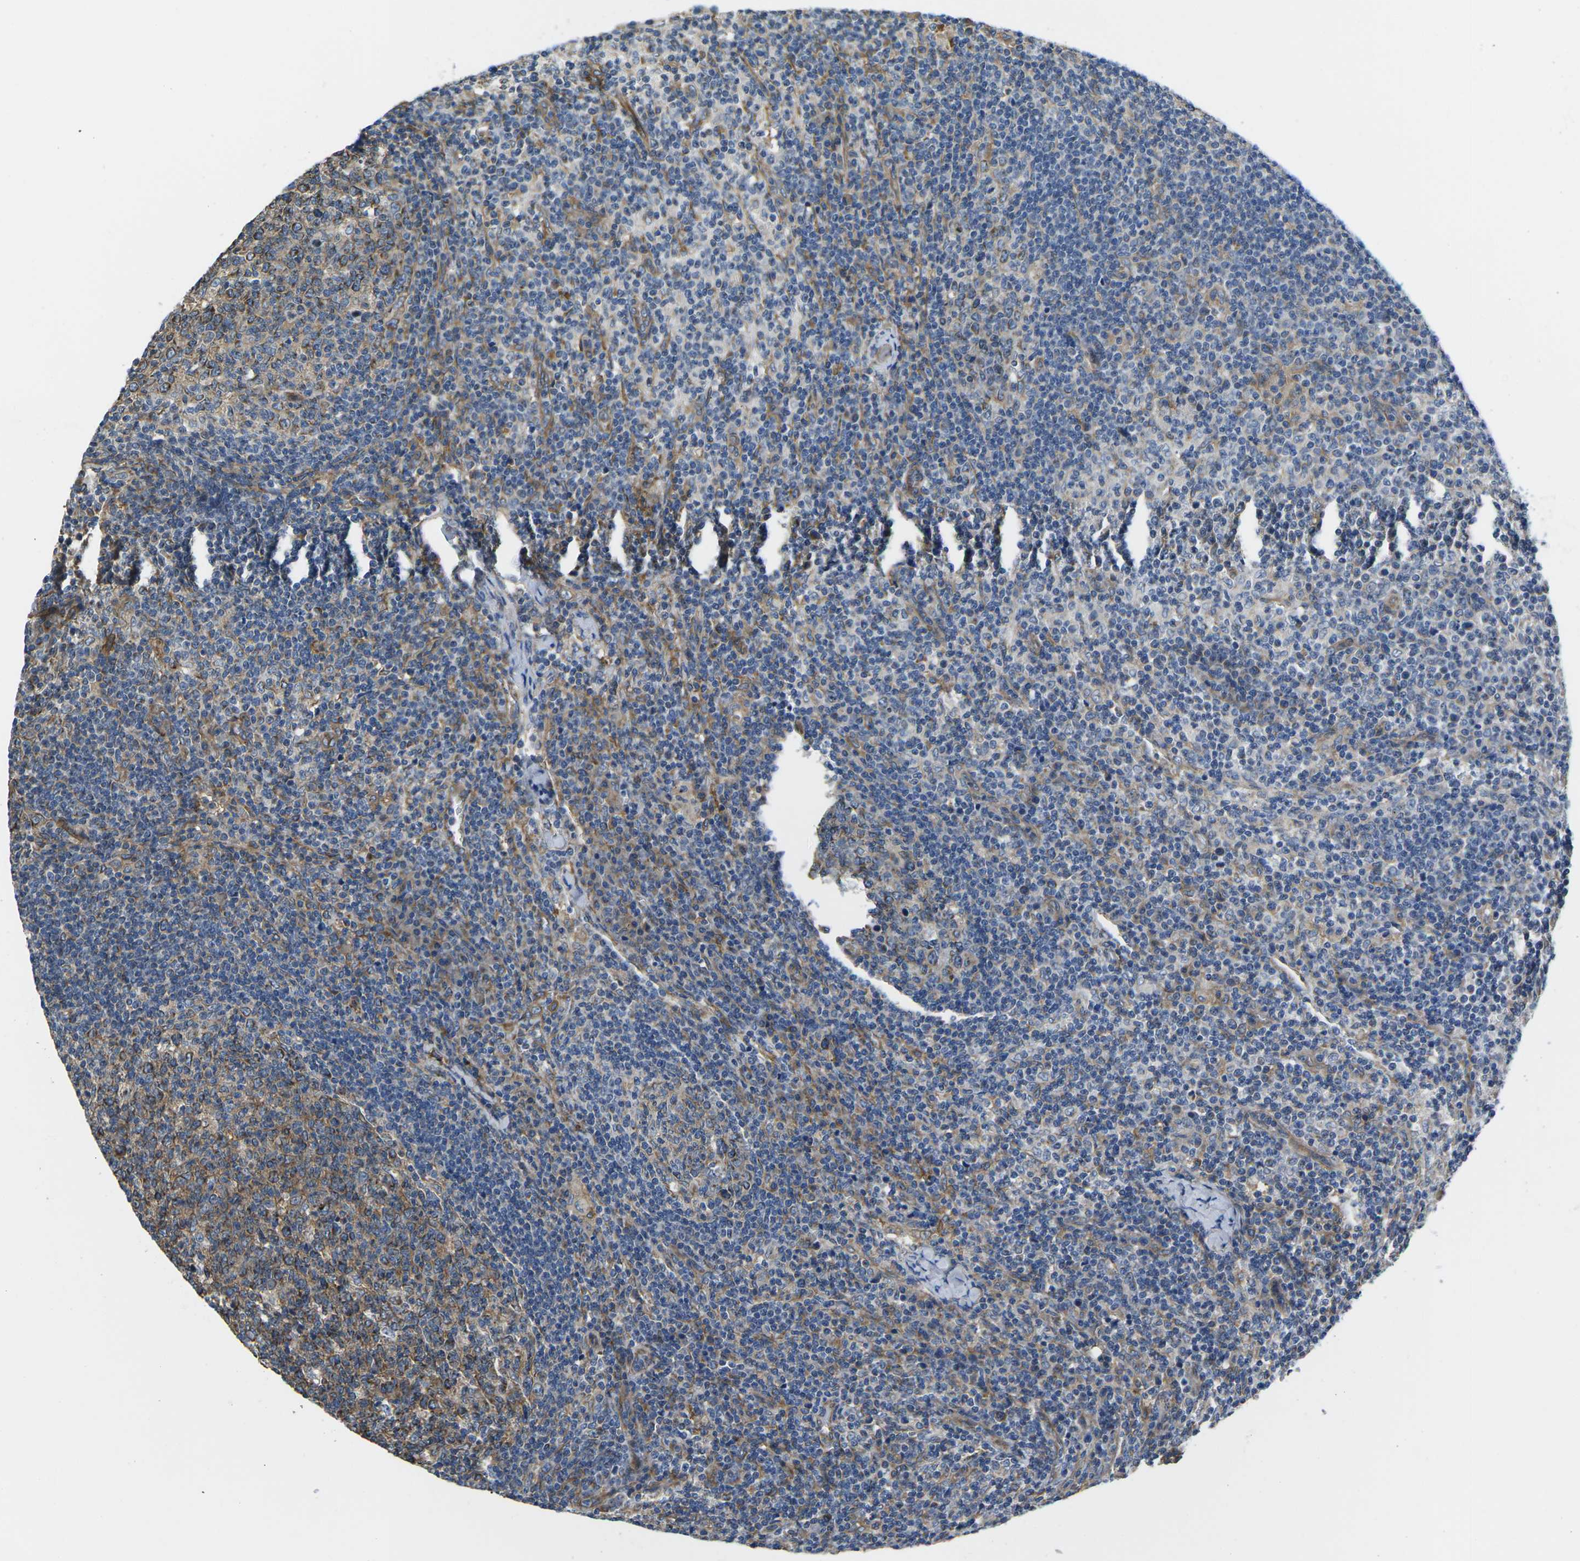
{"staining": {"intensity": "strong", "quantity": "<25%", "location": "cytoplasmic/membranous"}, "tissue": "lymph node", "cell_type": "Germinal center cells", "image_type": "normal", "snomed": [{"axis": "morphology", "description": "Normal tissue, NOS"}, {"axis": "morphology", "description": "Inflammation, NOS"}, {"axis": "topography", "description": "Lymph node"}], "caption": "Germinal center cells exhibit medium levels of strong cytoplasmic/membranous positivity in approximately <25% of cells in normal human lymph node.", "gene": "TMEFF2", "patient": {"sex": "male", "age": 55}}